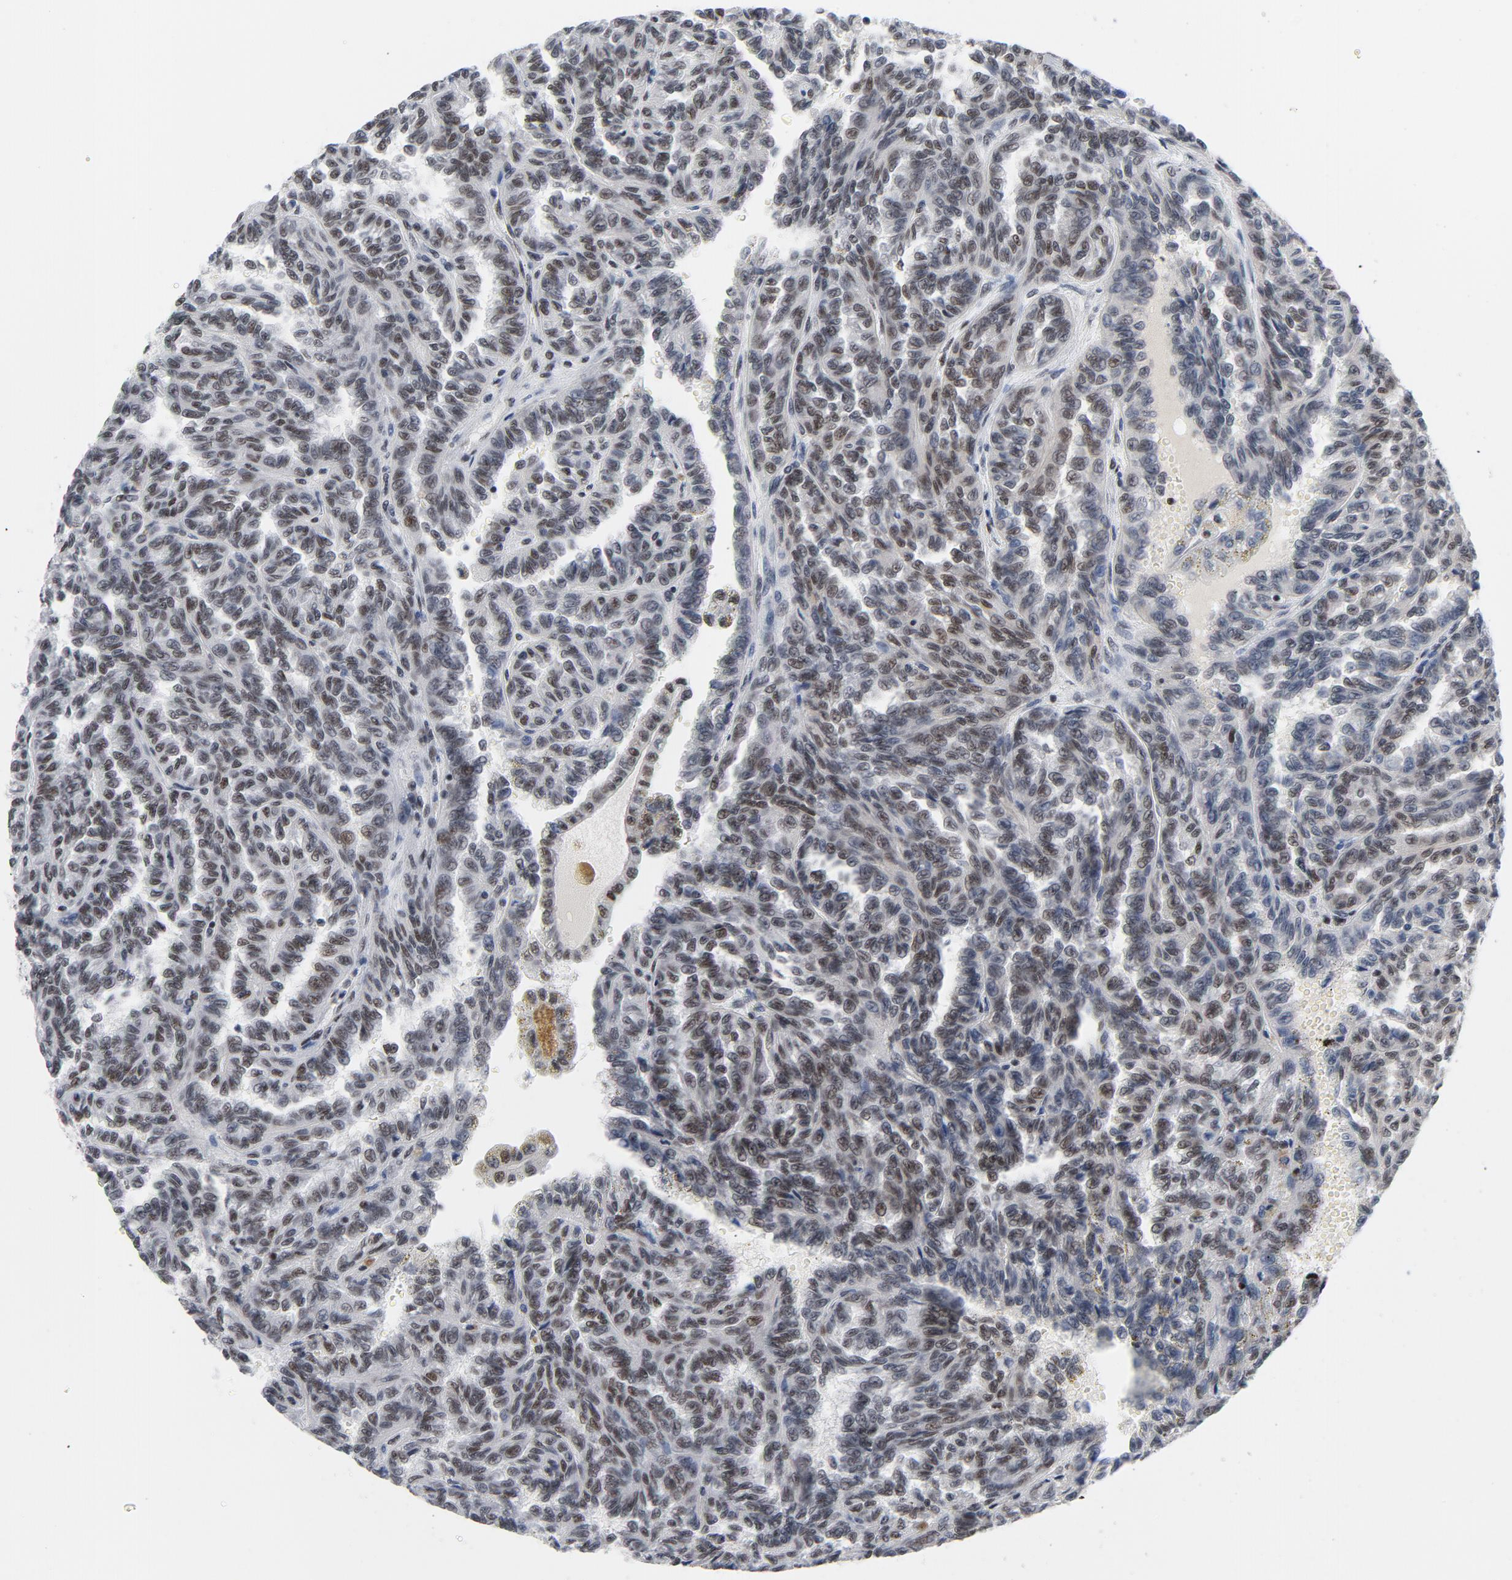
{"staining": {"intensity": "moderate", "quantity": ">75%", "location": "nuclear"}, "tissue": "renal cancer", "cell_type": "Tumor cells", "image_type": "cancer", "snomed": [{"axis": "morphology", "description": "Inflammation, NOS"}, {"axis": "morphology", "description": "Adenocarcinoma, NOS"}, {"axis": "topography", "description": "Kidney"}], "caption": "Adenocarcinoma (renal) was stained to show a protein in brown. There is medium levels of moderate nuclear expression in about >75% of tumor cells.", "gene": "CSTF2", "patient": {"sex": "male", "age": 68}}